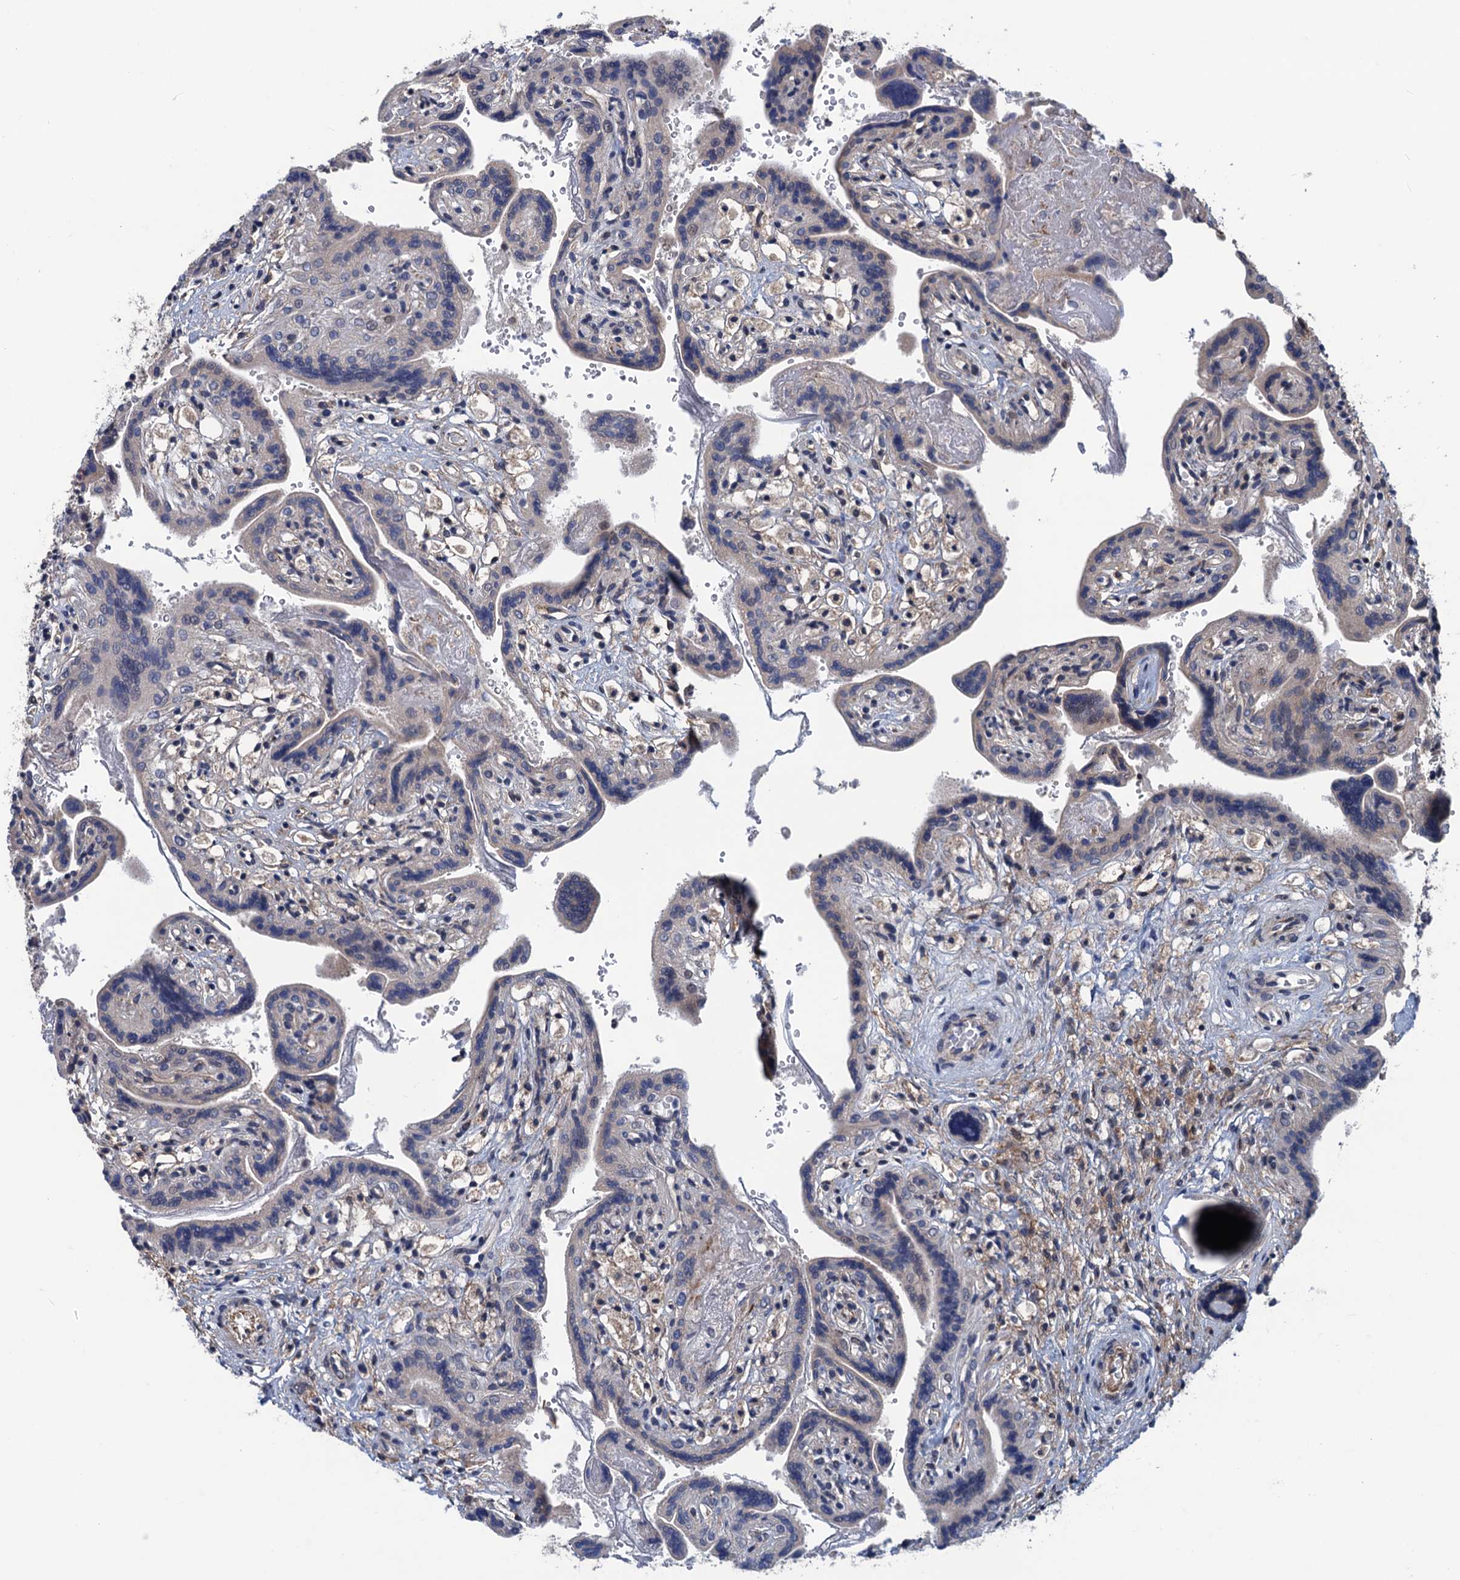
{"staining": {"intensity": "moderate", "quantity": "25%-75%", "location": "cytoplasmic/membranous,nuclear"}, "tissue": "placenta", "cell_type": "Trophoblastic cells", "image_type": "normal", "snomed": [{"axis": "morphology", "description": "Normal tissue, NOS"}, {"axis": "topography", "description": "Placenta"}], "caption": "Trophoblastic cells exhibit medium levels of moderate cytoplasmic/membranous,nuclear positivity in about 25%-75% of cells in unremarkable placenta.", "gene": "RASSF4", "patient": {"sex": "female", "age": 37}}